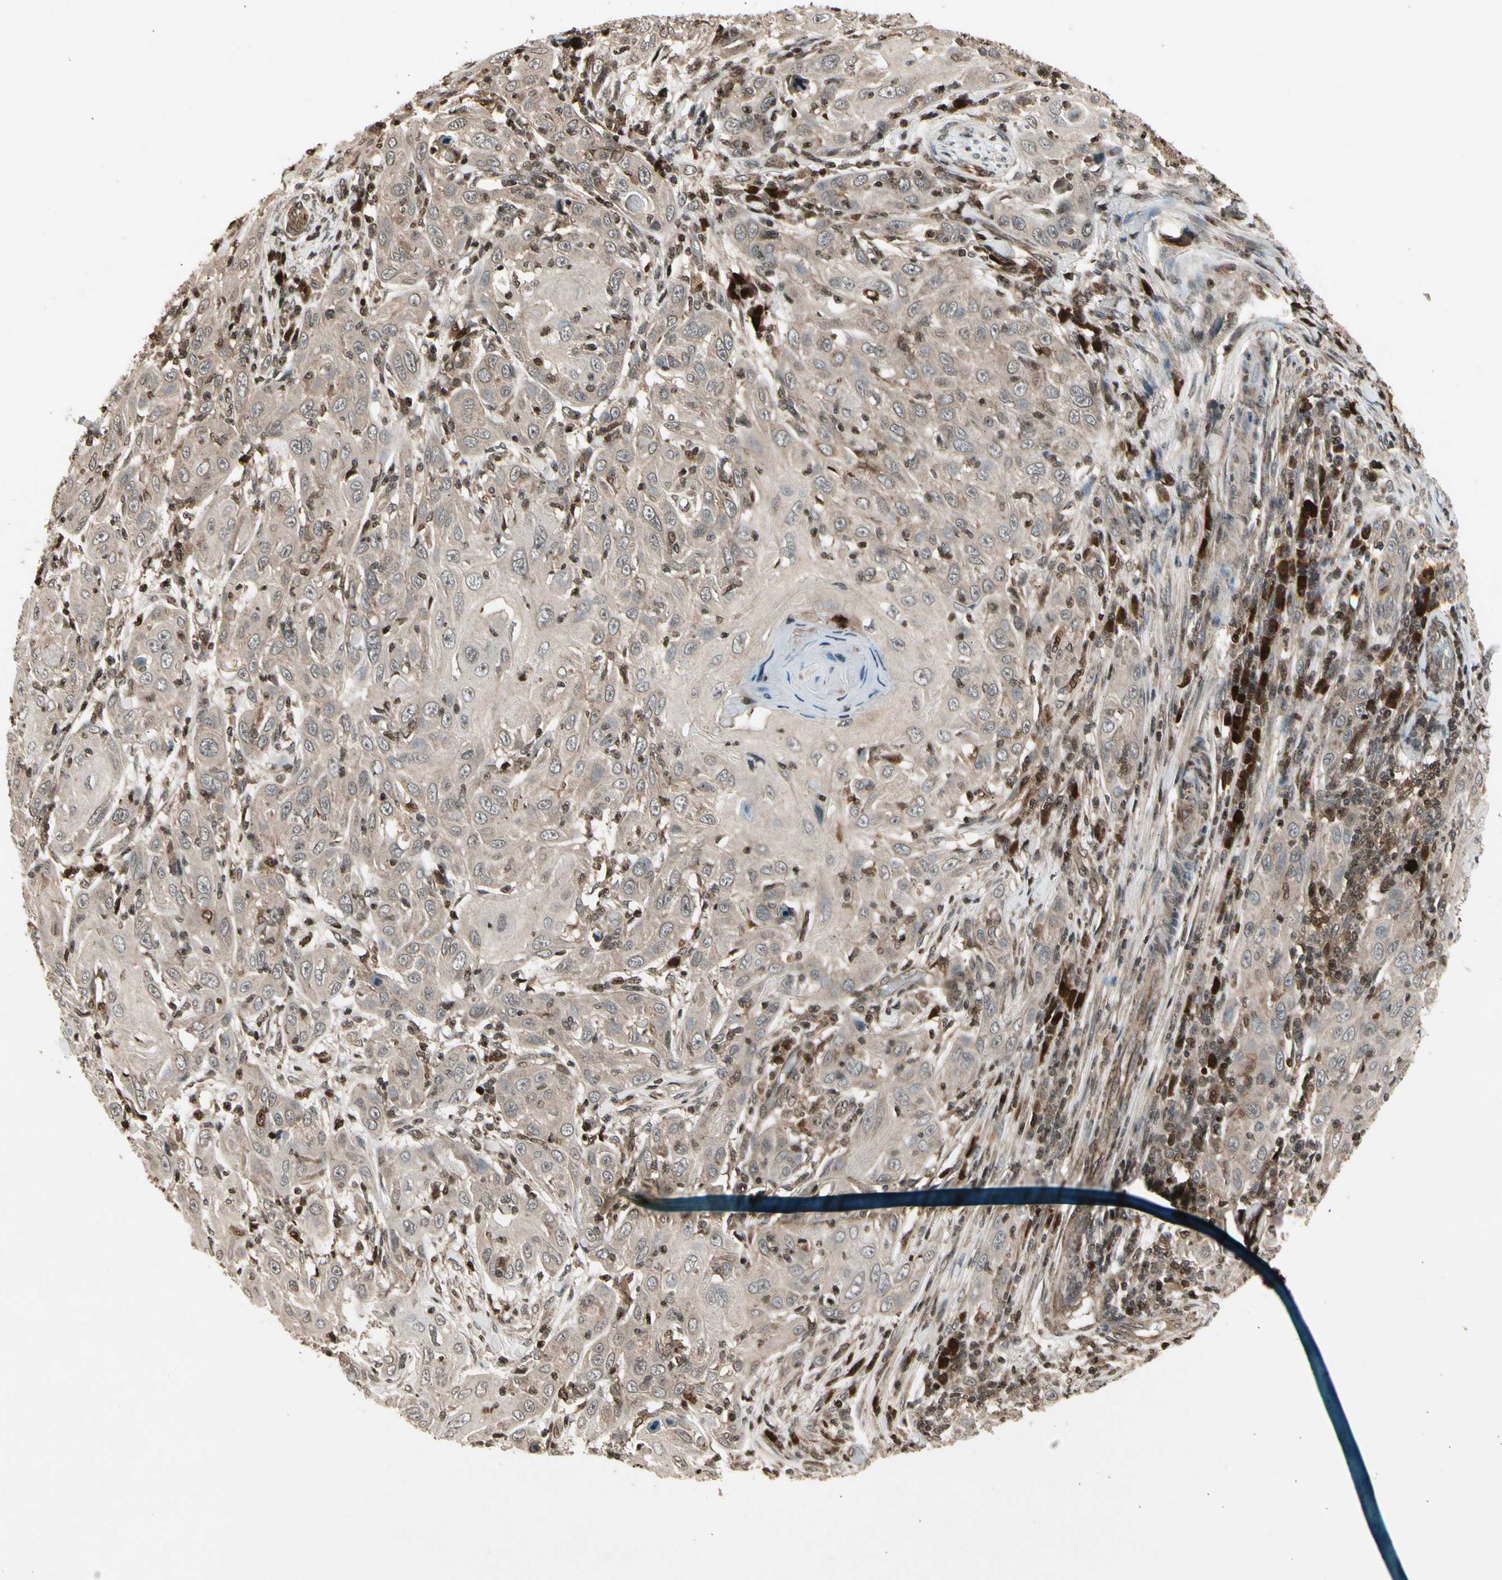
{"staining": {"intensity": "moderate", "quantity": ">75%", "location": "cytoplasmic/membranous"}, "tissue": "skin cancer", "cell_type": "Tumor cells", "image_type": "cancer", "snomed": [{"axis": "morphology", "description": "Squamous cell carcinoma, NOS"}, {"axis": "topography", "description": "Skin"}], "caption": "Protein staining demonstrates moderate cytoplasmic/membranous staining in about >75% of tumor cells in skin cancer (squamous cell carcinoma). Ihc stains the protein of interest in brown and the nuclei are stained blue.", "gene": "GLRX", "patient": {"sex": "female", "age": 88}}